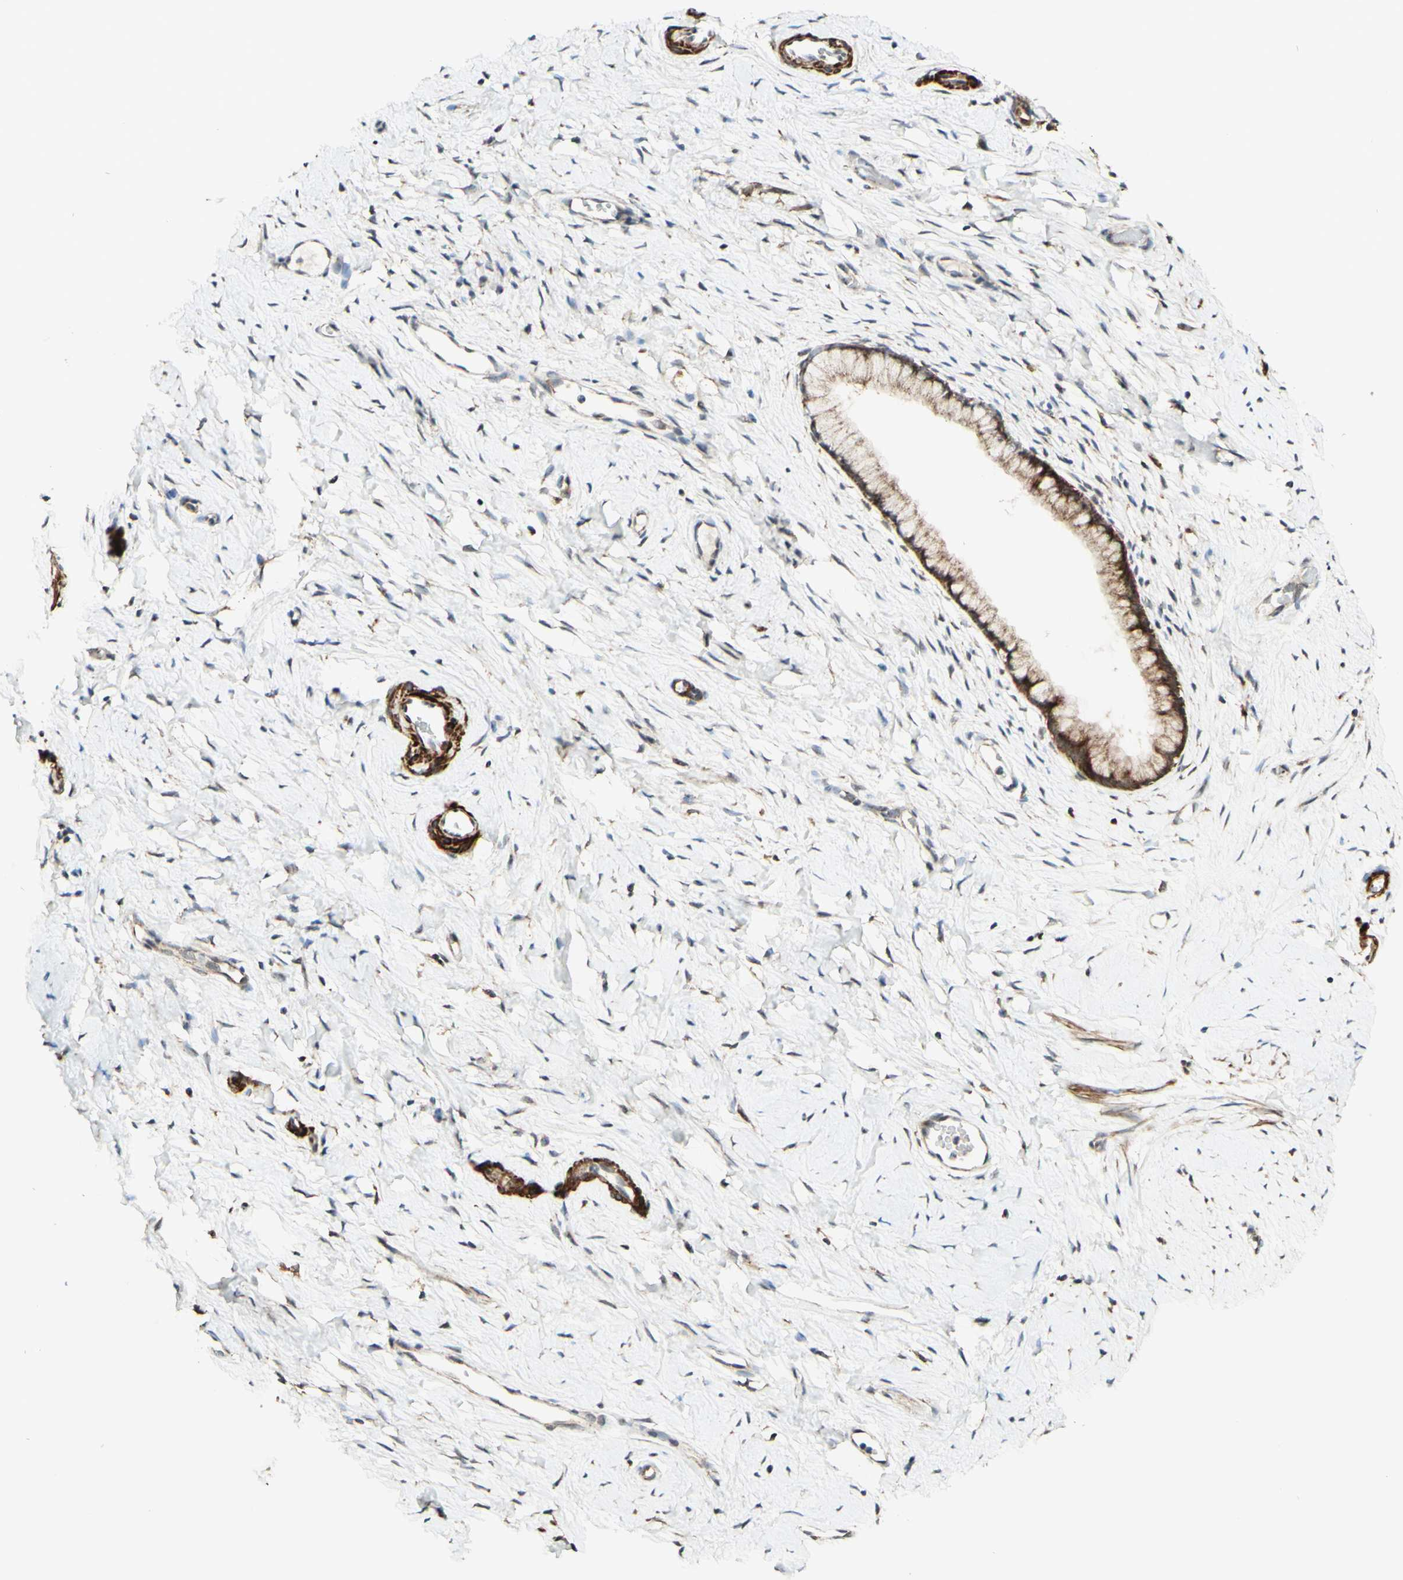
{"staining": {"intensity": "strong", "quantity": ">75%", "location": "cytoplasmic/membranous"}, "tissue": "cervix", "cell_type": "Glandular cells", "image_type": "normal", "snomed": [{"axis": "morphology", "description": "Normal tissue, NOS"}, {"axis": "topography", "description": "Cervix"}], "caption": "Benign cervix demonstrates strong cytoplasmic/membranous positivity in approximately >75% of glandular cells, visualized by immunohistochemistry. Nuclei are stained in blue.", "gene": "DHRS3", "patient": {"sex": "female", "age": 65}}